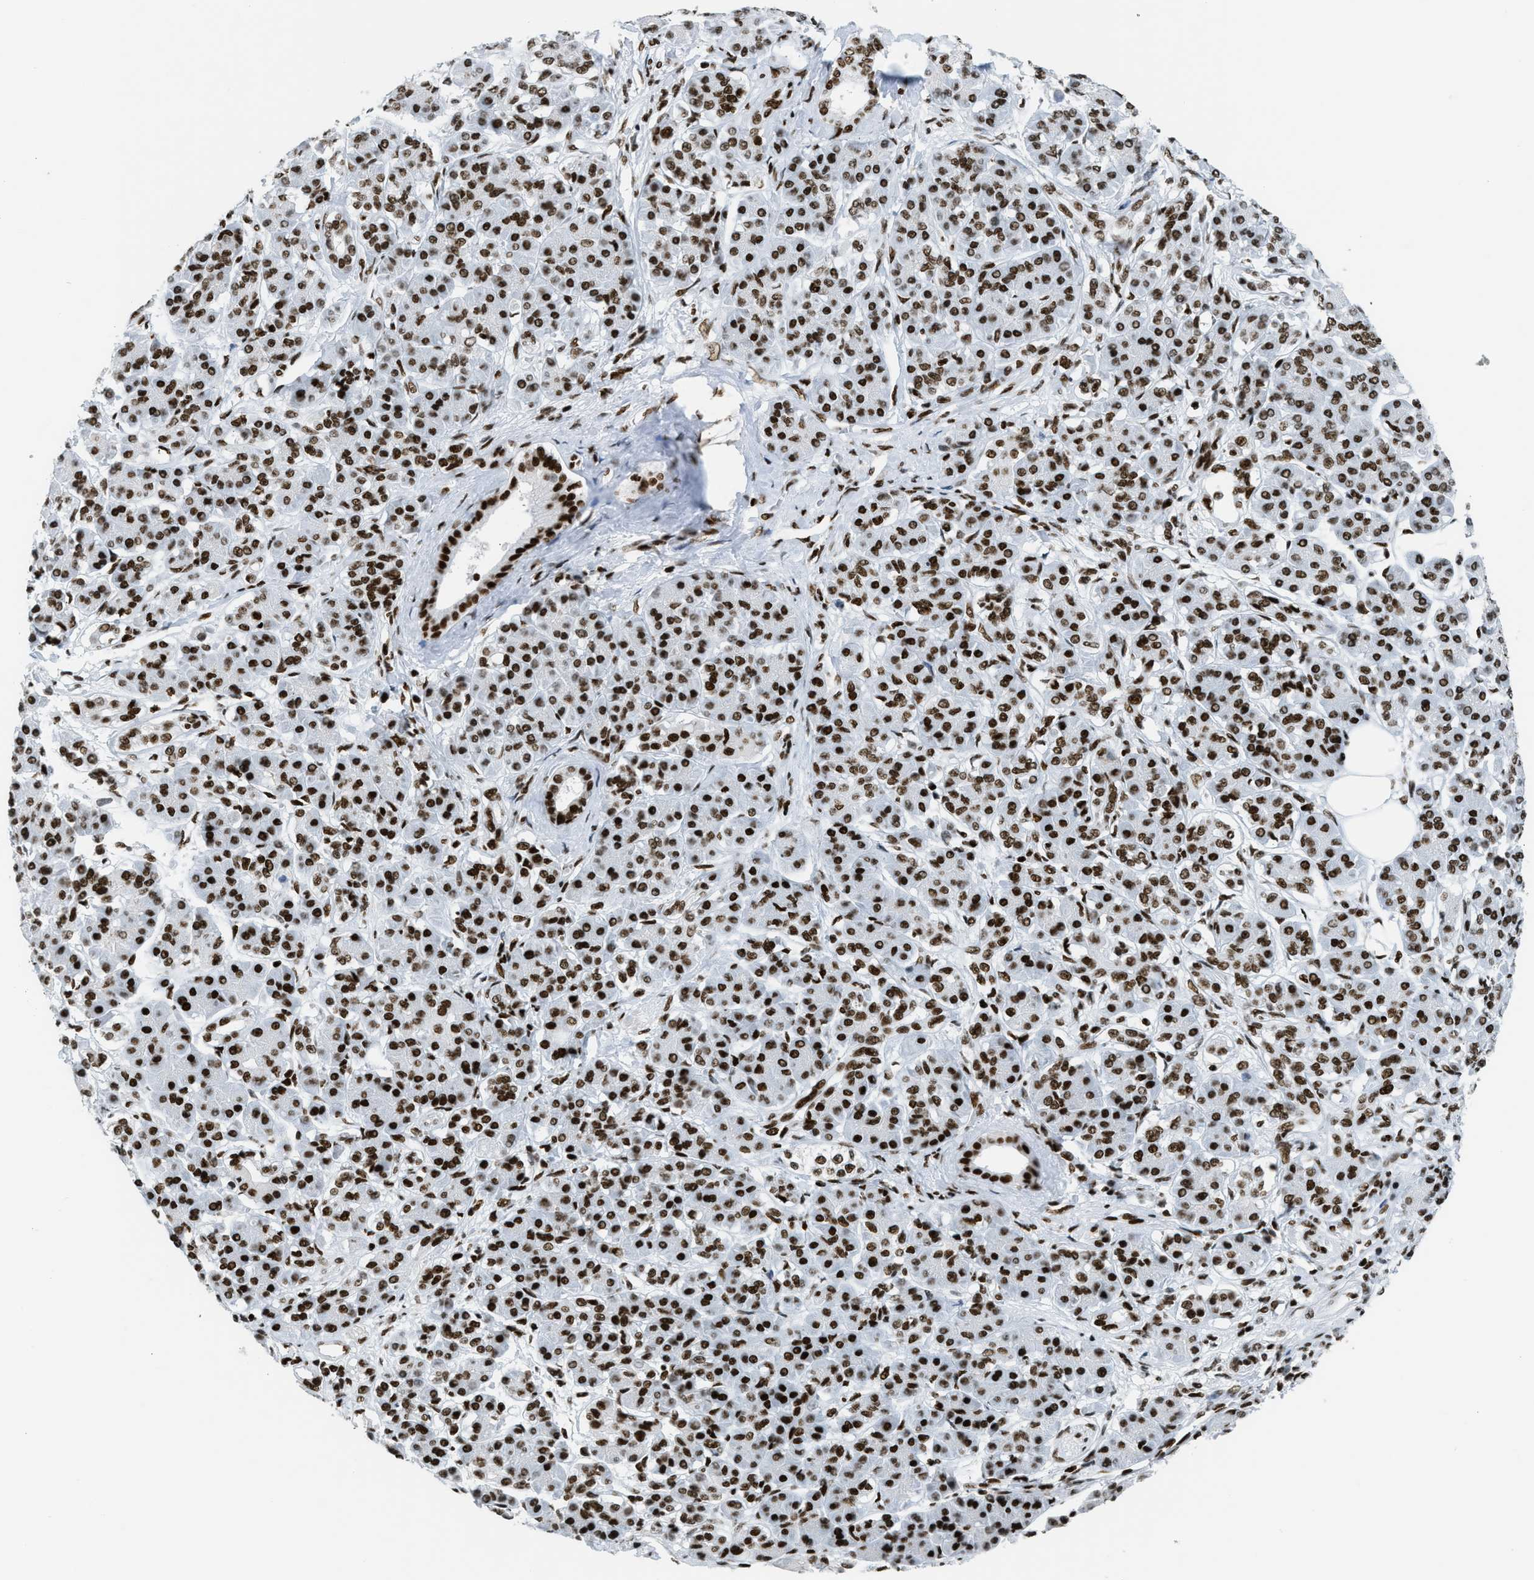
{"staining": {"intensity": "strong", "quantity": ">75%", "location": "nuclear"}, "tissue": "pancreatic cancer", "cell_type": "Tumor cells", "image_type": "cancer", "snomed": [{"axis": "morphology", "description": "Adenocarcinoma, NOS"}, {"axis": "topography", "description": "Pancreas"}], "caption": "Immunohistochemistry micrograph of pancreatic cancer (adenocarcinoma) stained for a protein (brown), which displays high levels of strong nuclear expression in approximately >75% of tumor cells.", "gene": "PIF1", "patient": {"sex": "female", "age": 56}}